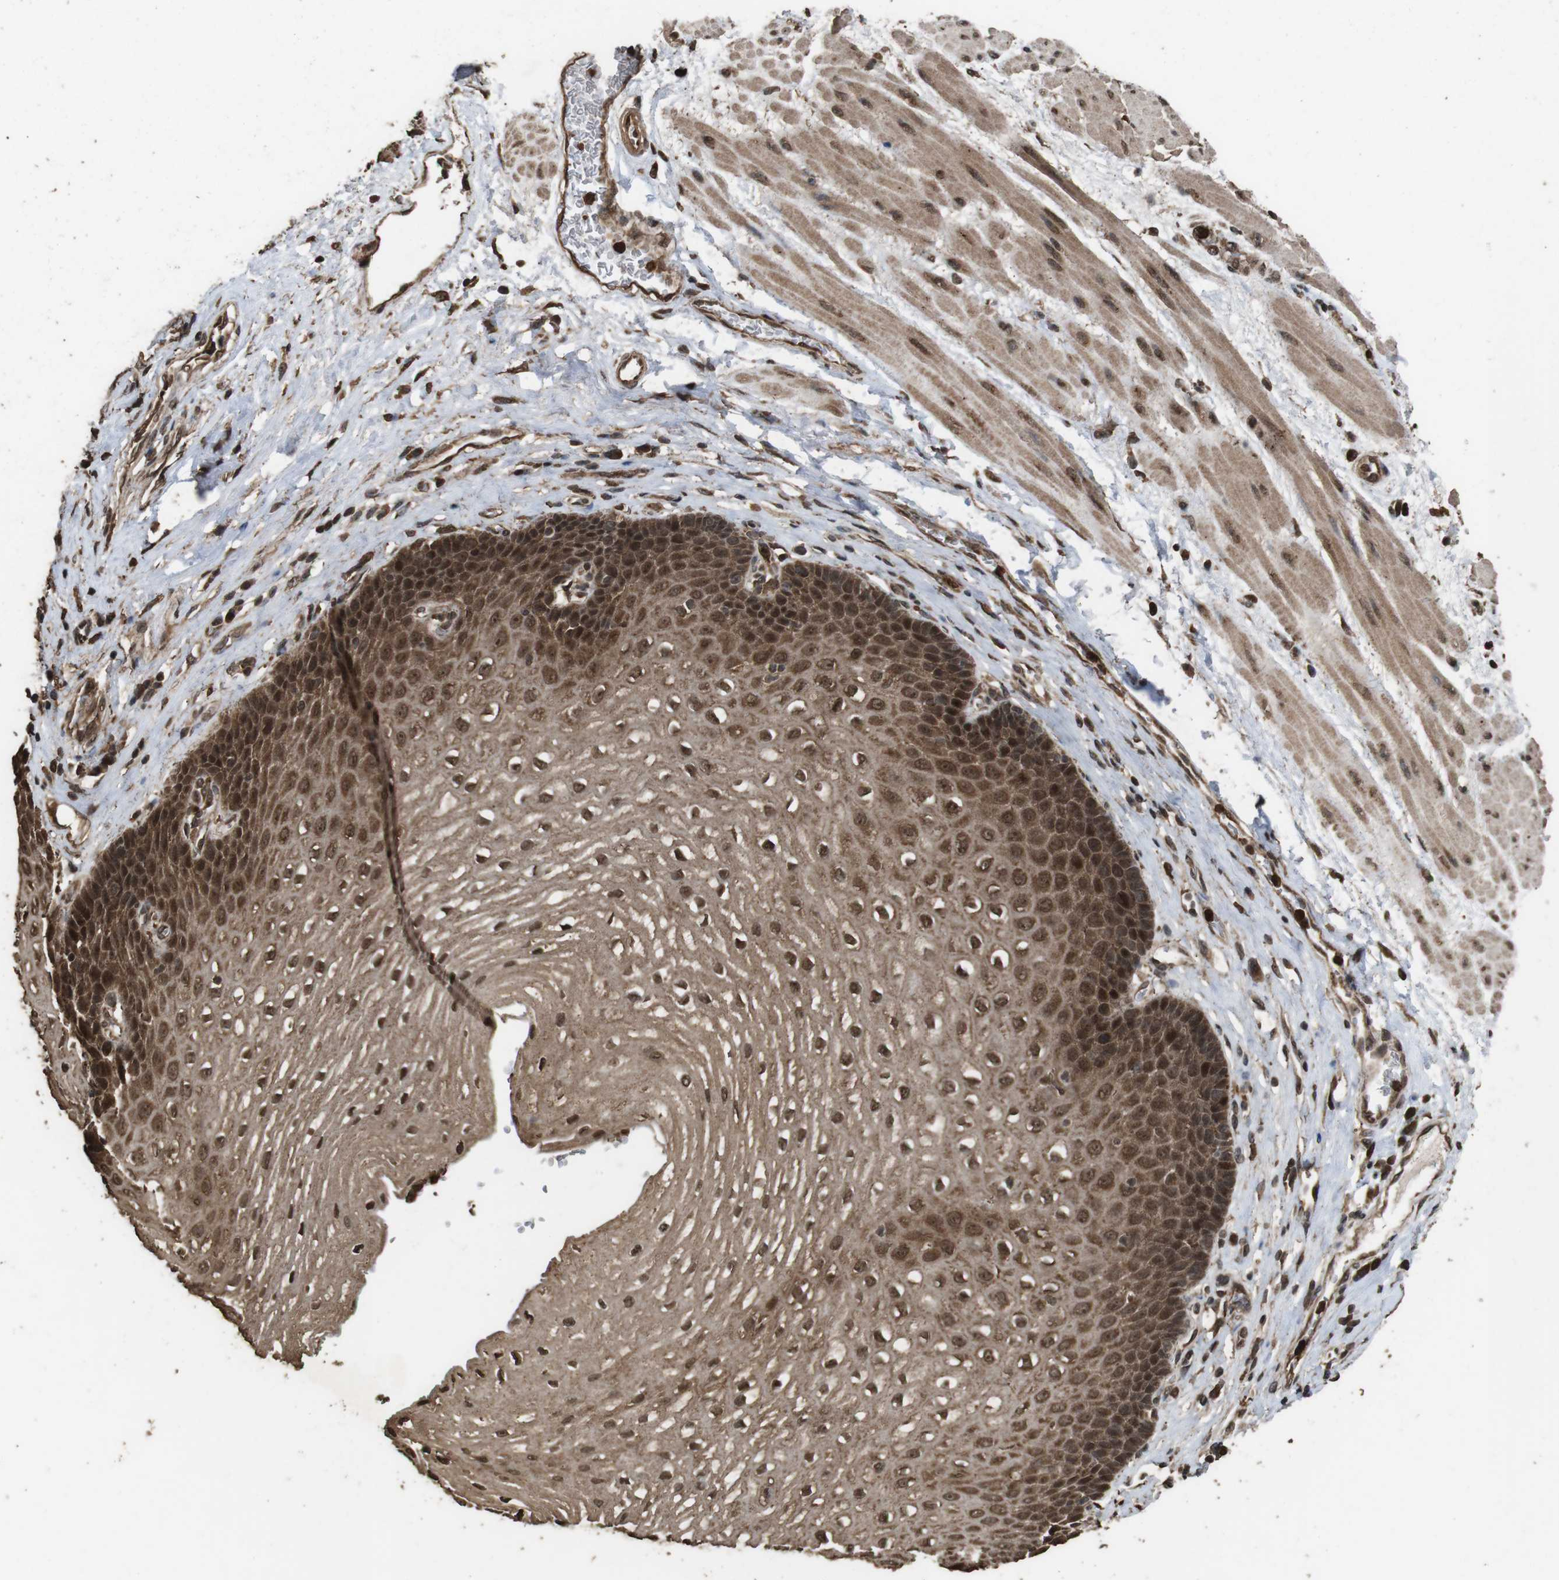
{"staining": {"intensity": "strong", "quantity": ">75%", "location": "cytoplasmic/membranous,nuclear"}, "tissue": "esophagus", "cell_type": "Squamous epithelial cells", "image_type": "normal", "snomed": [{"axis": "morphology", "description": "Normal tissue, NOS"}, {"axis": "topography", "description": "Esophagus"}], "caption": "A micrograph showing strong cytoplasmic/membranous,nuclear staining in approximately >75% of squamous epithelial cells in unremarkable esophagus, as visualized by brown immunohistochemical staining.", "gene": "RRAS2", "patient": {"sex": "male", "age": 48}}